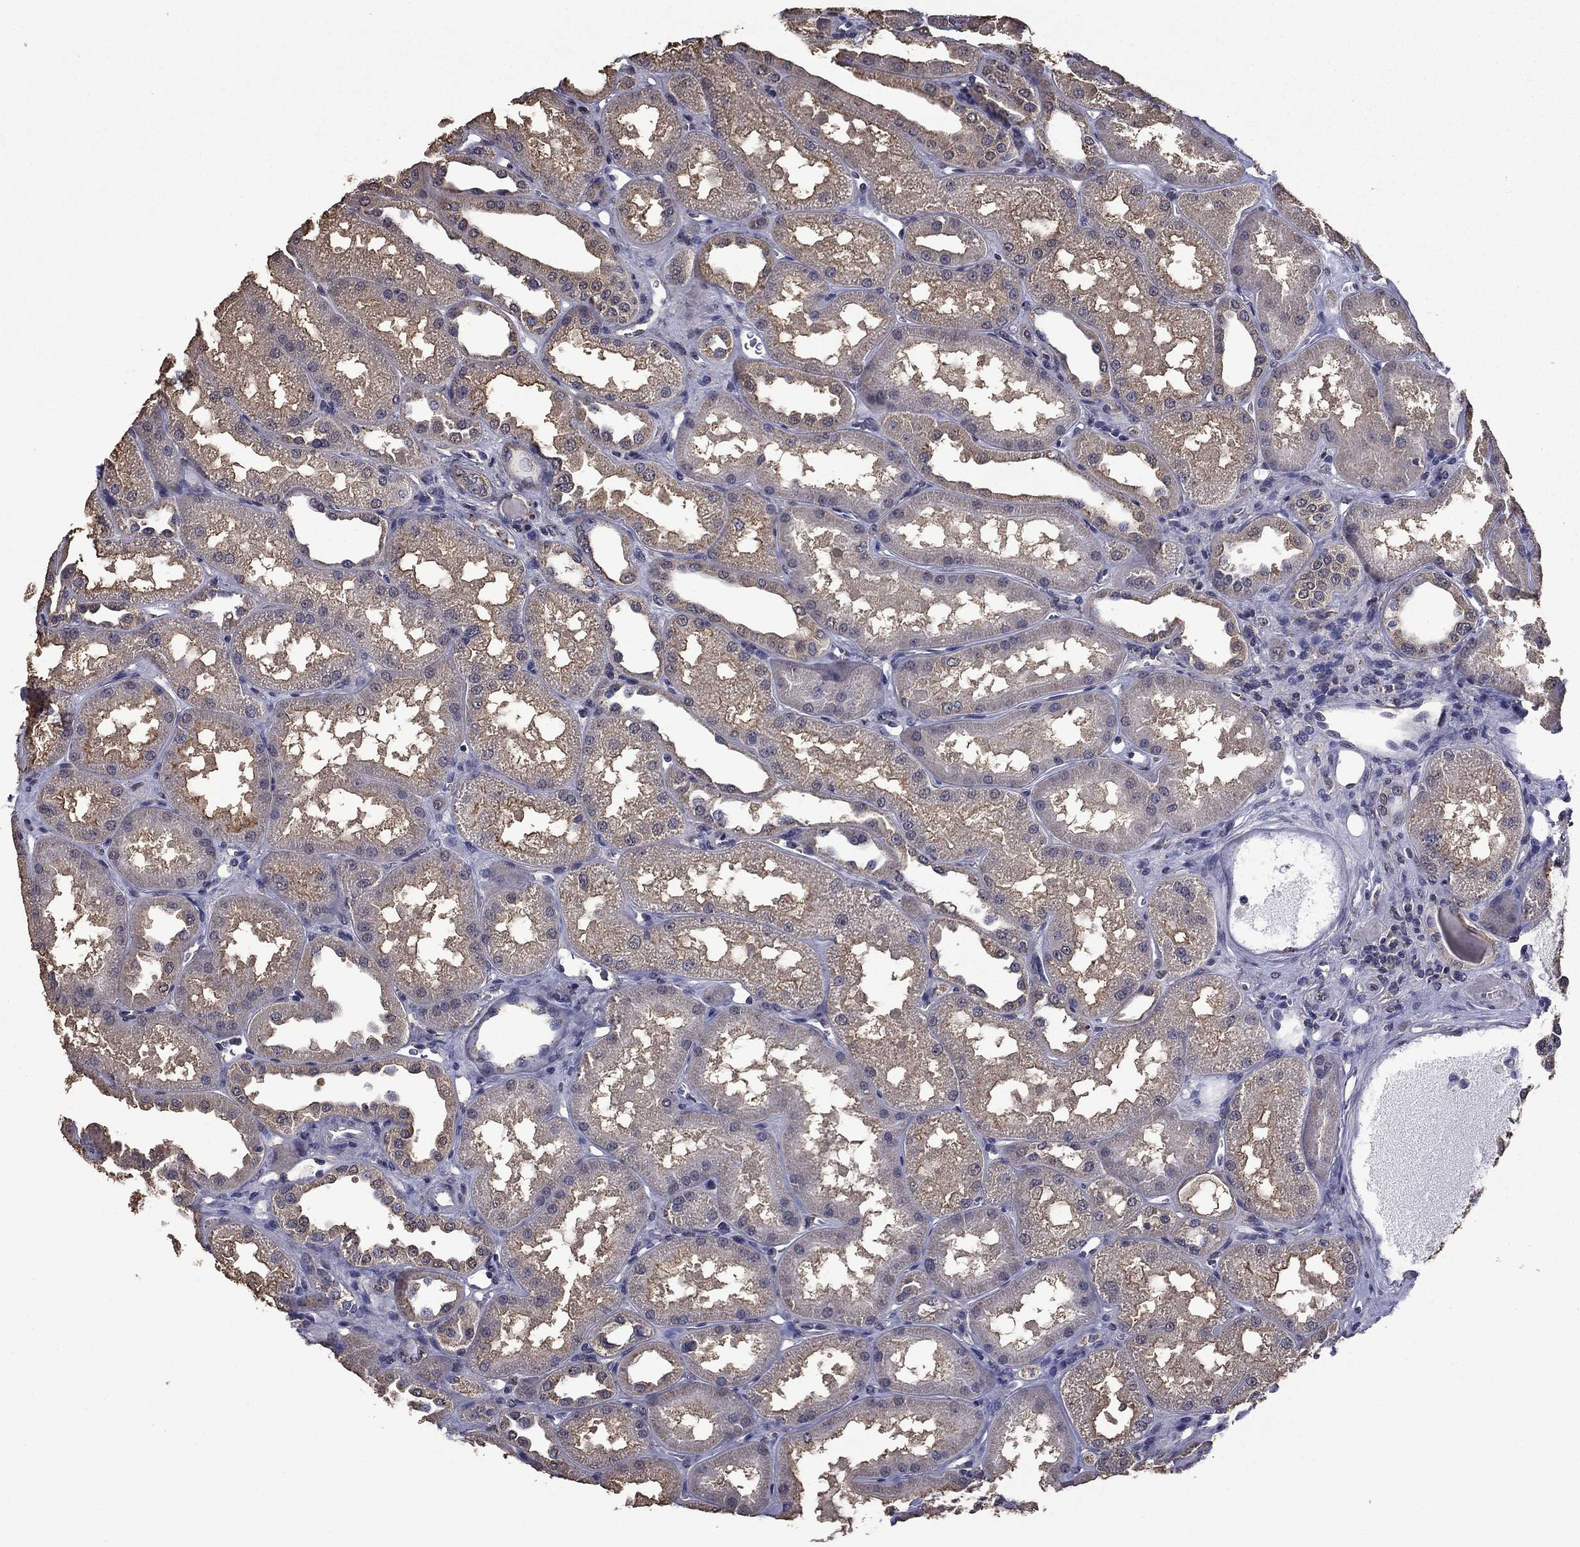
{"staining": {"intensity": "negative", "quantity": "none", "location": "none"}, "tissue": "kidney", "cell_type": "Cells in glomeruli", "image_type": "normal", "snomed": [{"axis": "morphology", "description": "Normal tissue, NOS"}, {"axis": "topography", "description": "Kidney"}], "caption": "Normal kidney was stained to show a protein in brown. There is no significant staining in cells in glomeruli. (DAB immunohistochemistry visualized using brightfield microscopy, high magnification).", "gene": "MFAP3L", "patient": {"sex": "male", "age": 61}}